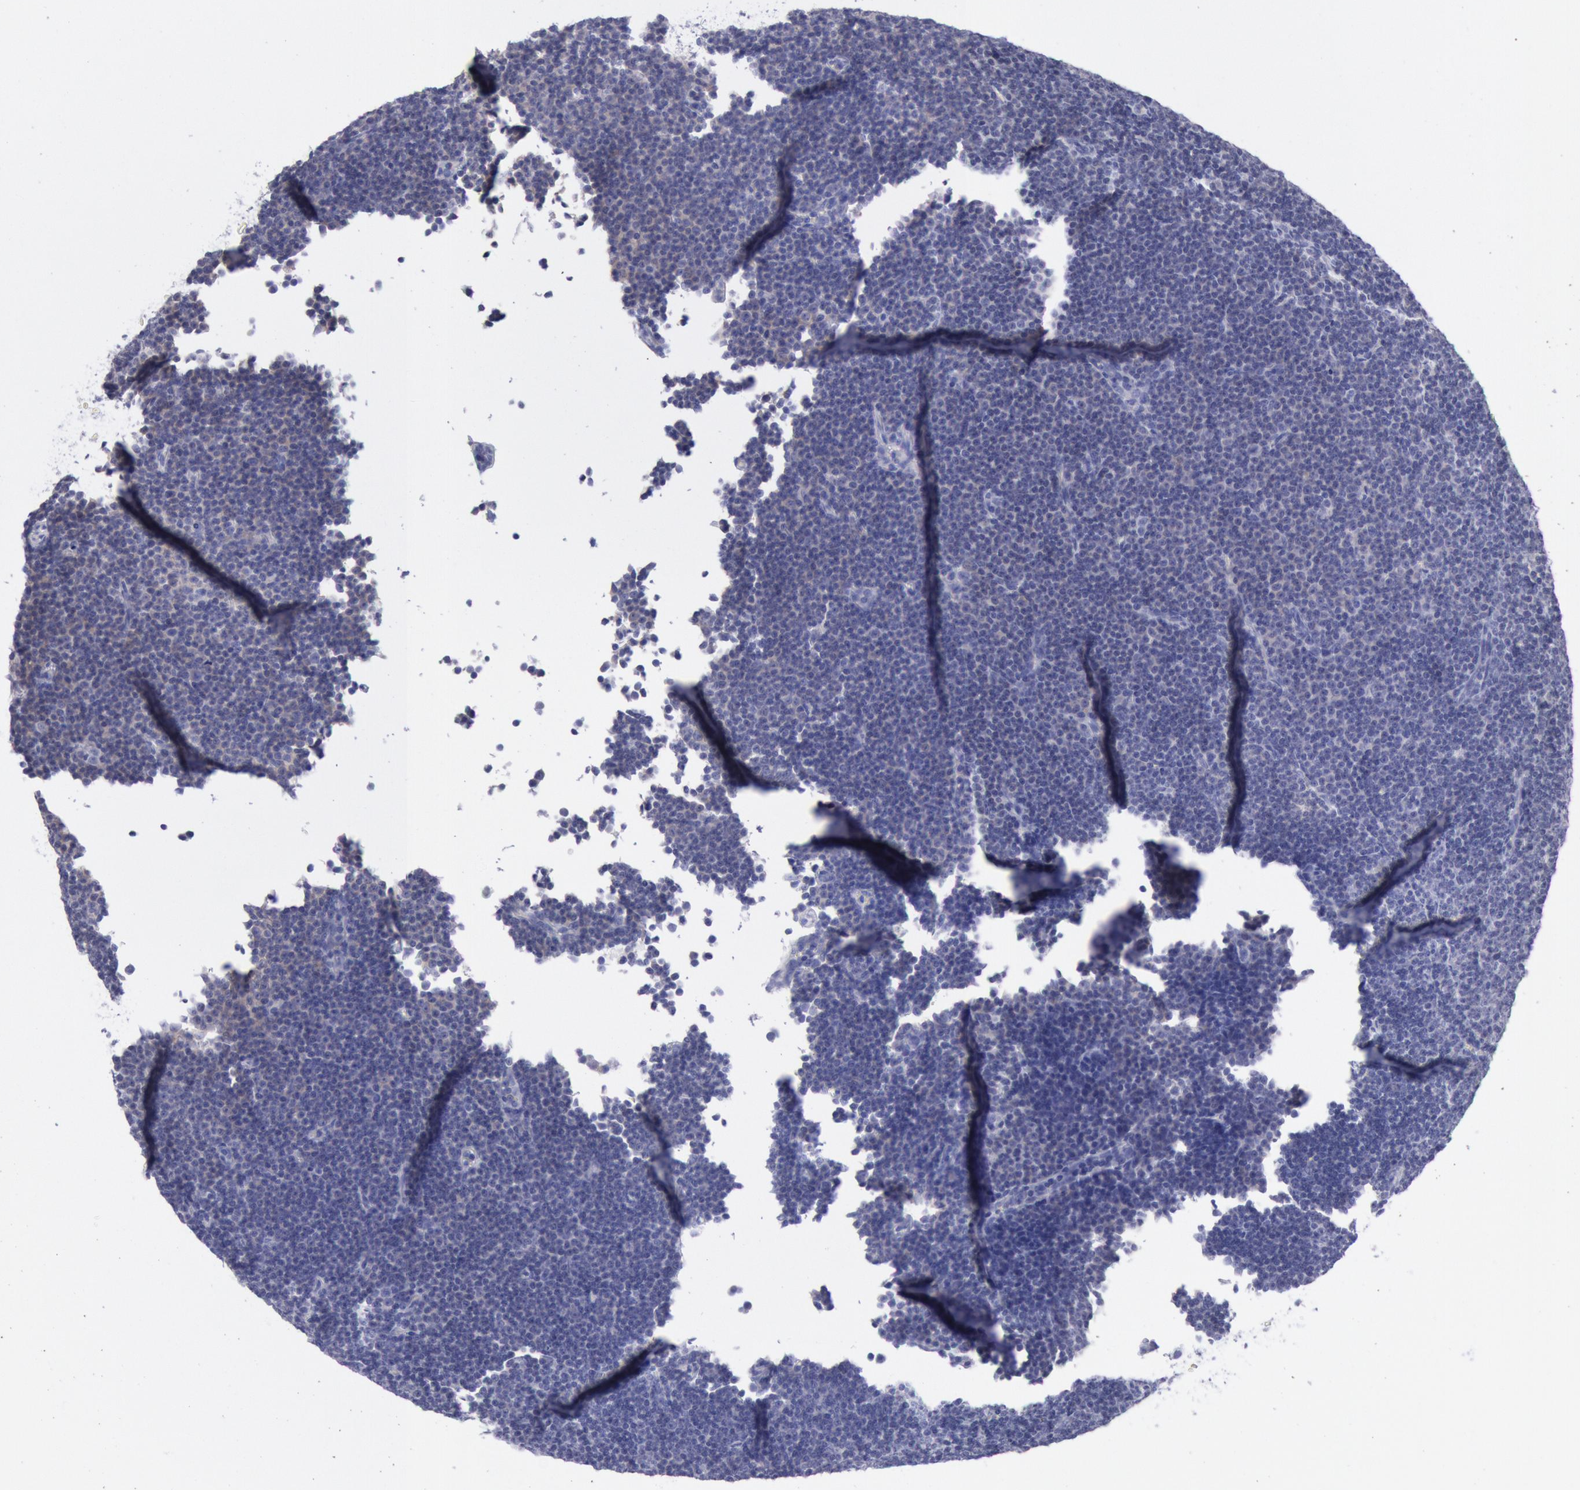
{"staining": {"intensity": "negative", "quantity": "none", "location": "none"}, "tissue": "lymphoma", "cell_type": "Tumor cells", "image_type": "cancer", "snomed": [{"axis": "morphology", "description": "Malignant lymphoma, non-Hodgkin's type, Low grade"}, {"axis": "topography", "description": "Lymph node"}], "caption": "Immunohistochemical staining of human lymphoma reveals no significant expression in tumor cells.", "gene": "GAL3ST1", "patient": {"sex": "male", "age": 57}}